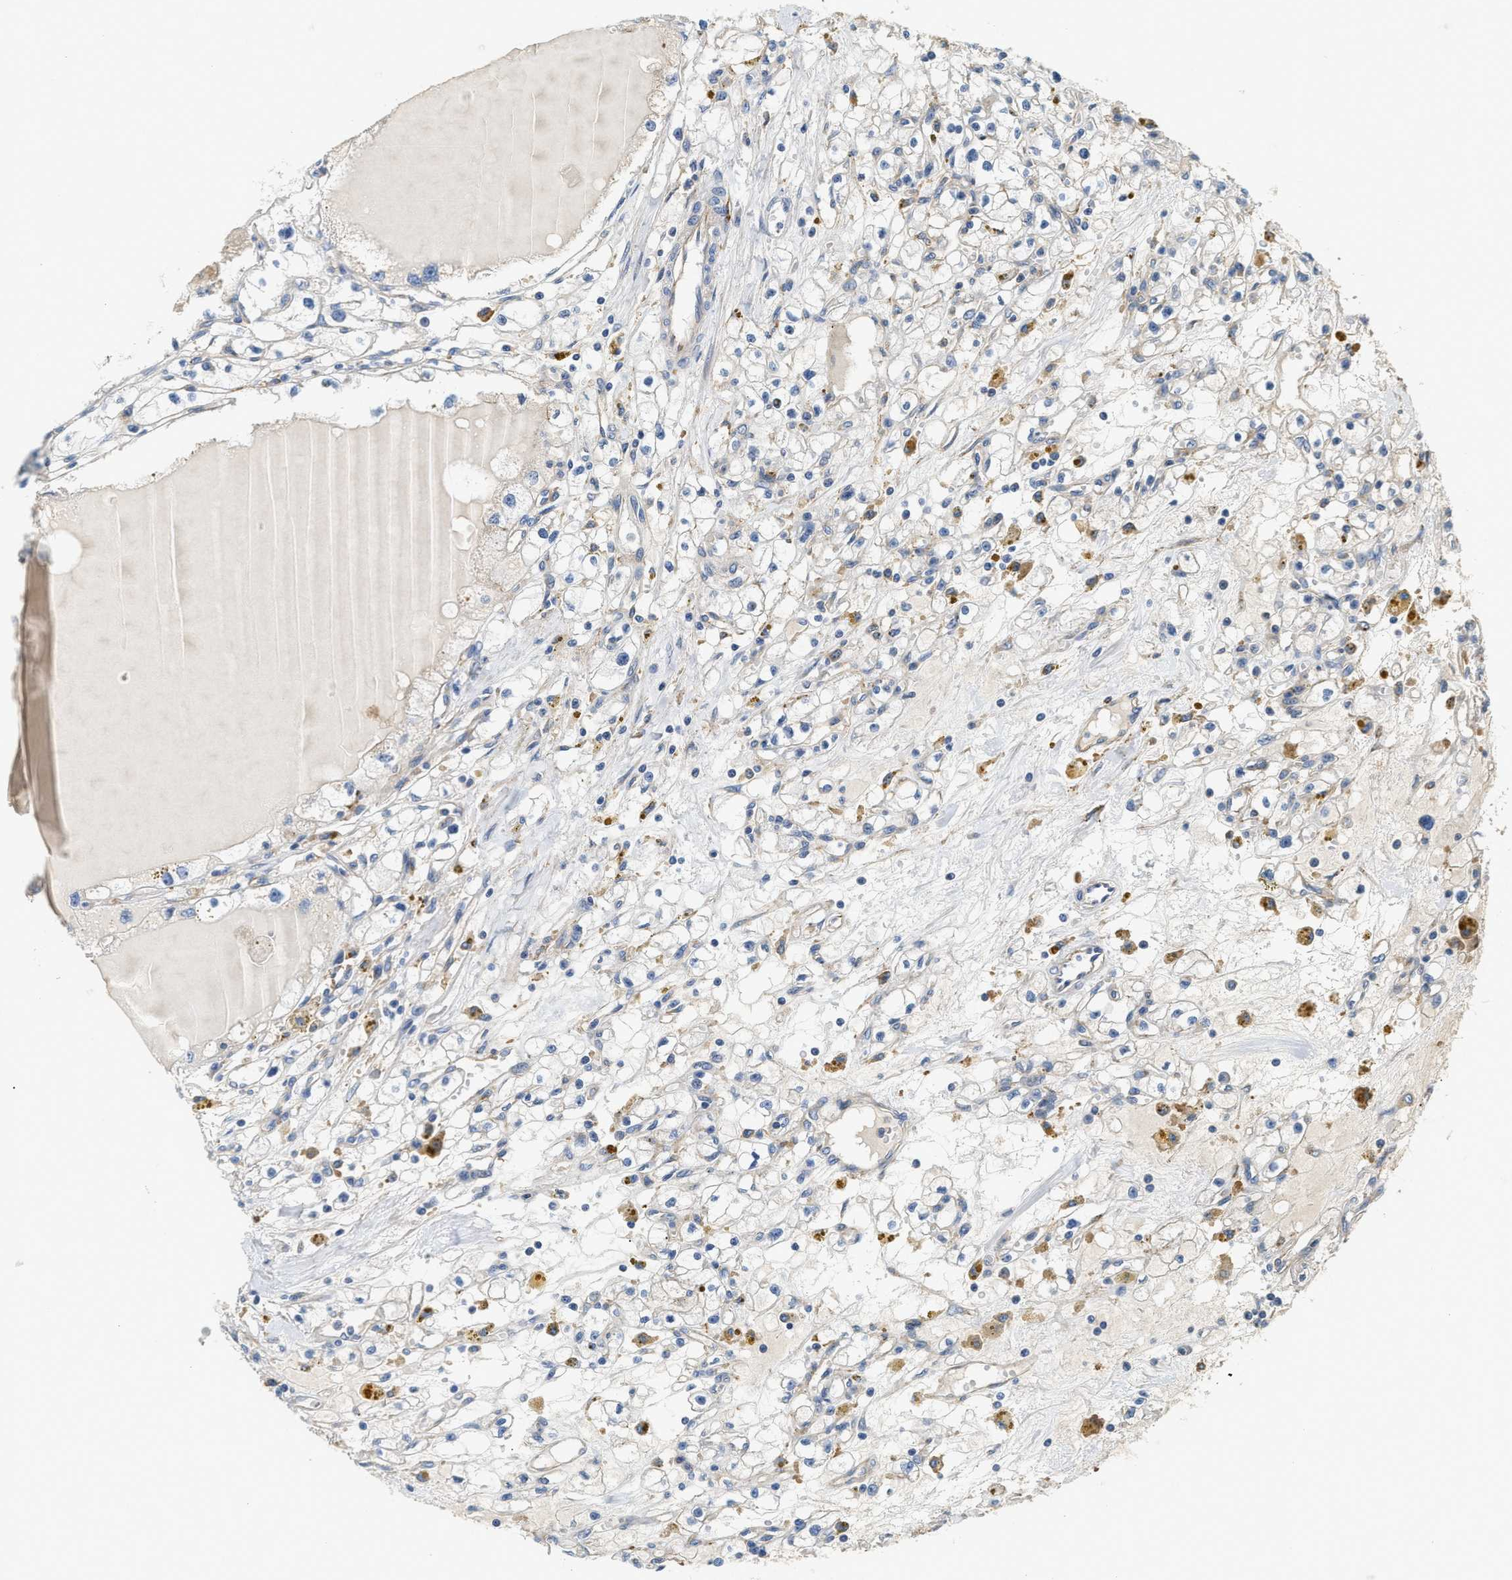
{"staining": {"intensity": "negative", "quantity": "none", "location": "none"}, "tissue": "renal cancer", "cell_type": "Tumor cells", "image_type": "cancer", "snomed": [{"axis": "morphology", "description": "Adenocarcinoma, NOS"}, {"axis": "topography", "description": "Kidney"}], "caption": "Human adenocarcinoma (renal) stained for a protein using IHC reveals no staining in tumor cells.", "gene": "NSUN7", "patient": {"sex": "male", "age": 56}}